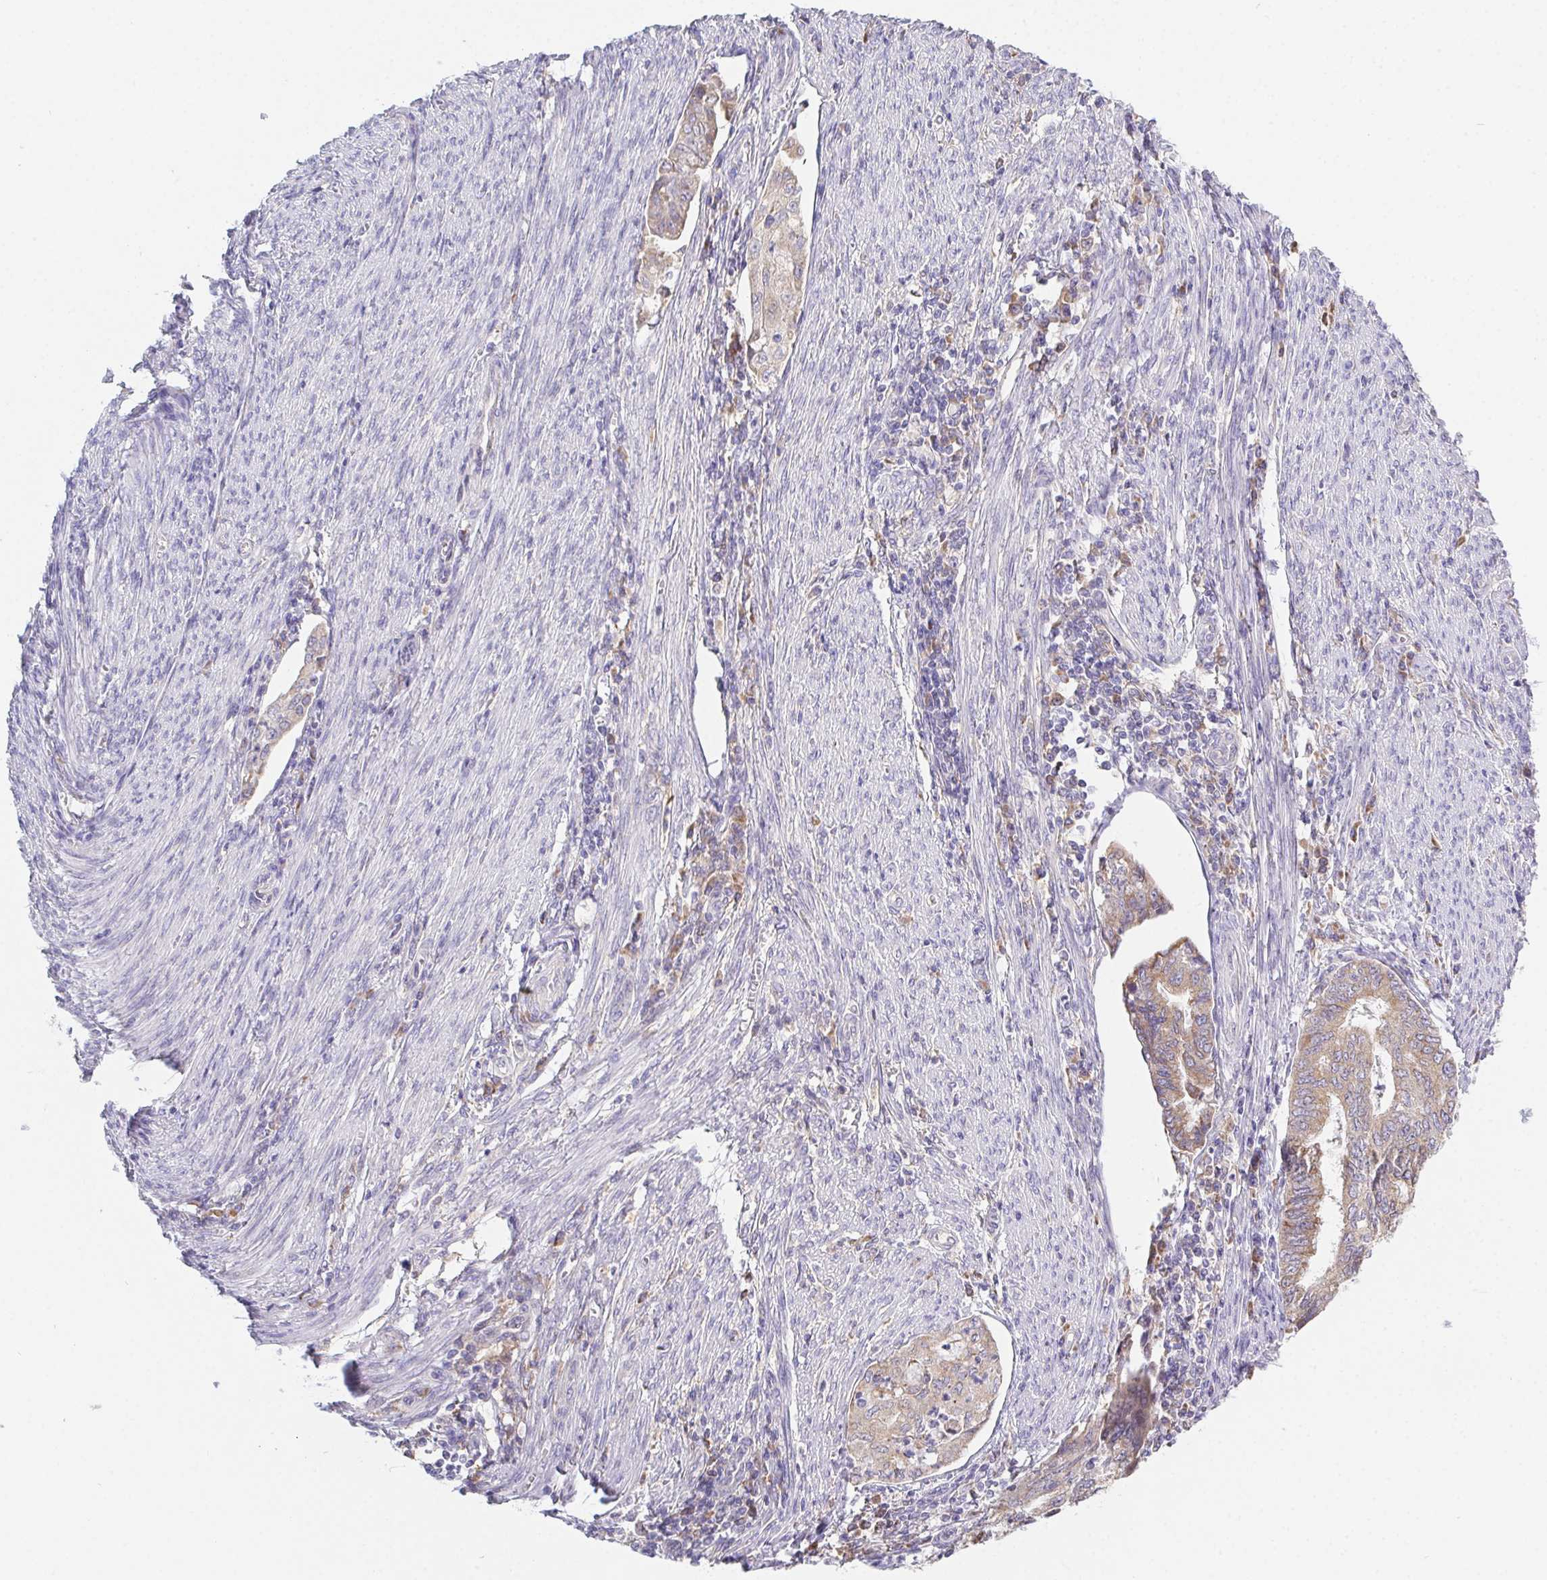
{"staining": {"intensity": "moderate", "quantity": ">75%", "location": "cytoplasmic/membranous"}, "tissue": "endometrial cancer", "cell_type": "Tumor cells", "image_type": "cancer", "snomed": [{"axis": "morphology", "description": "Adenocarcinoma, NOS"}, {"axis": "topography", "description": "Endometrium"}], "caption": "DAB immunohistochemical staining of human endometrial cancer (adenocarcinoma) displays moderate cytoplasmic/membranous protein staining in approximately >75% of tumor cells.", "gene": "ADAM8", "patient": {"sex": "female", "age": 79}}